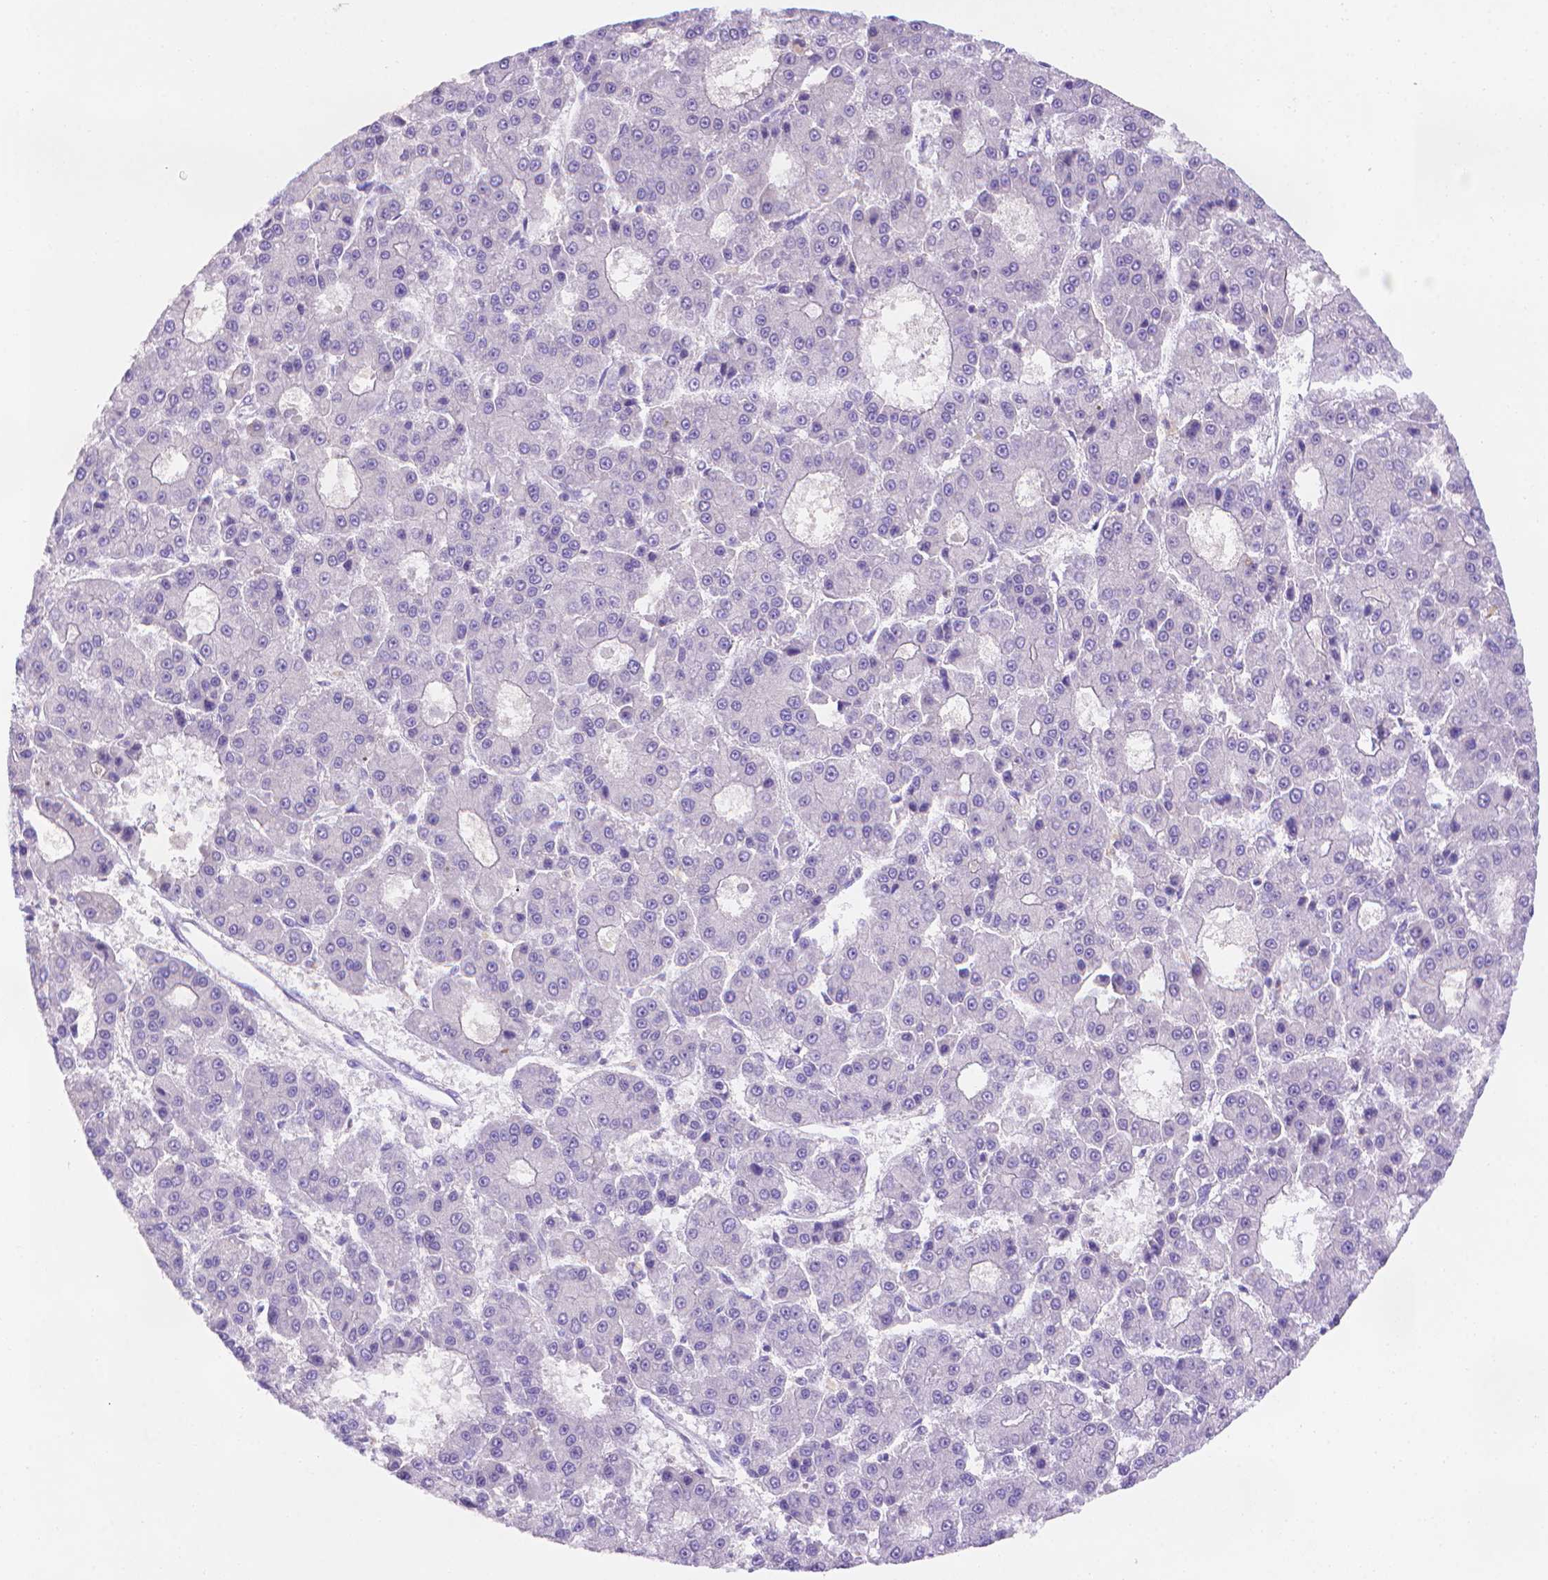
{"staining": {"intensity": "negative", "quantity": "none", "location": "none"}, "tissue": "liver cancer", "cell_type": "Tumor cells", "image_type": "cancer", "snomed": [{"axis": "morphology", "description": "Carcinoma, Hepatocellular, NOS"}, {"axis": "topography", "description": "Liver"}], "caption": "The photomicrograph displays no significant positivity in tumor cells of liver hepatocellular carcinoma. (DAB (3,3'-diaminobenzidine) IHC, high magnification).", "gene": "FGD2", "patient": {"sex": "male", "age": 70}}